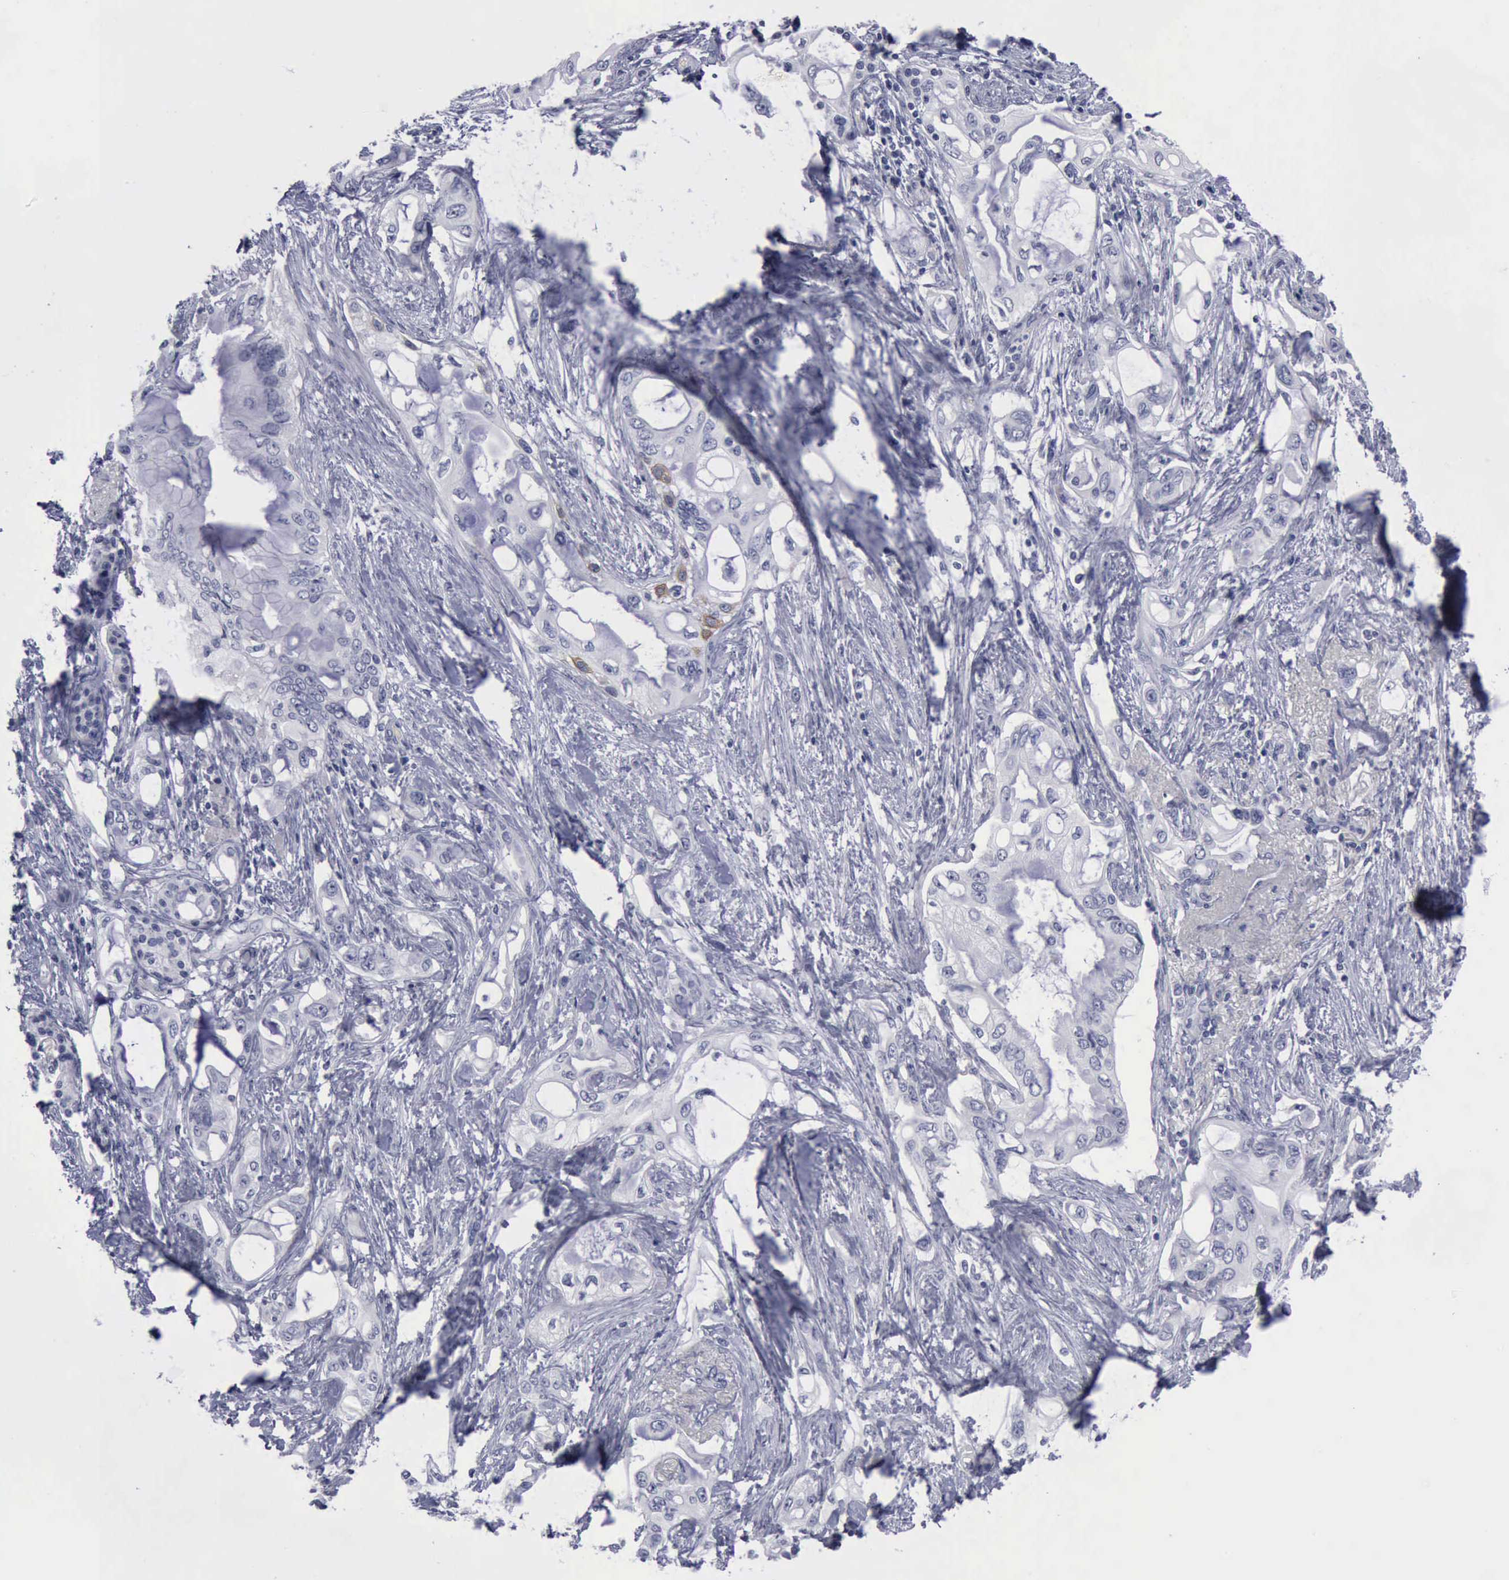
{"staining": {"intensity": "negative", "quantity": "none", "location": "none"}, "tissue": "pancreatic cancer", "cell_type": "Tumor cells", "image_type": "cancer", "snomed": [{"axis": "morphology", "description": "Adenocarcinoma, NOS"}, {"axis": "topography", "description": "Pancreas"}], "caption": "DAB immunohistochemical staining of pancreatic cancer exhibits no significant staining in tumor cells.", "gene": "KRT13", "patient": {"sex": "female", "age": 70}}